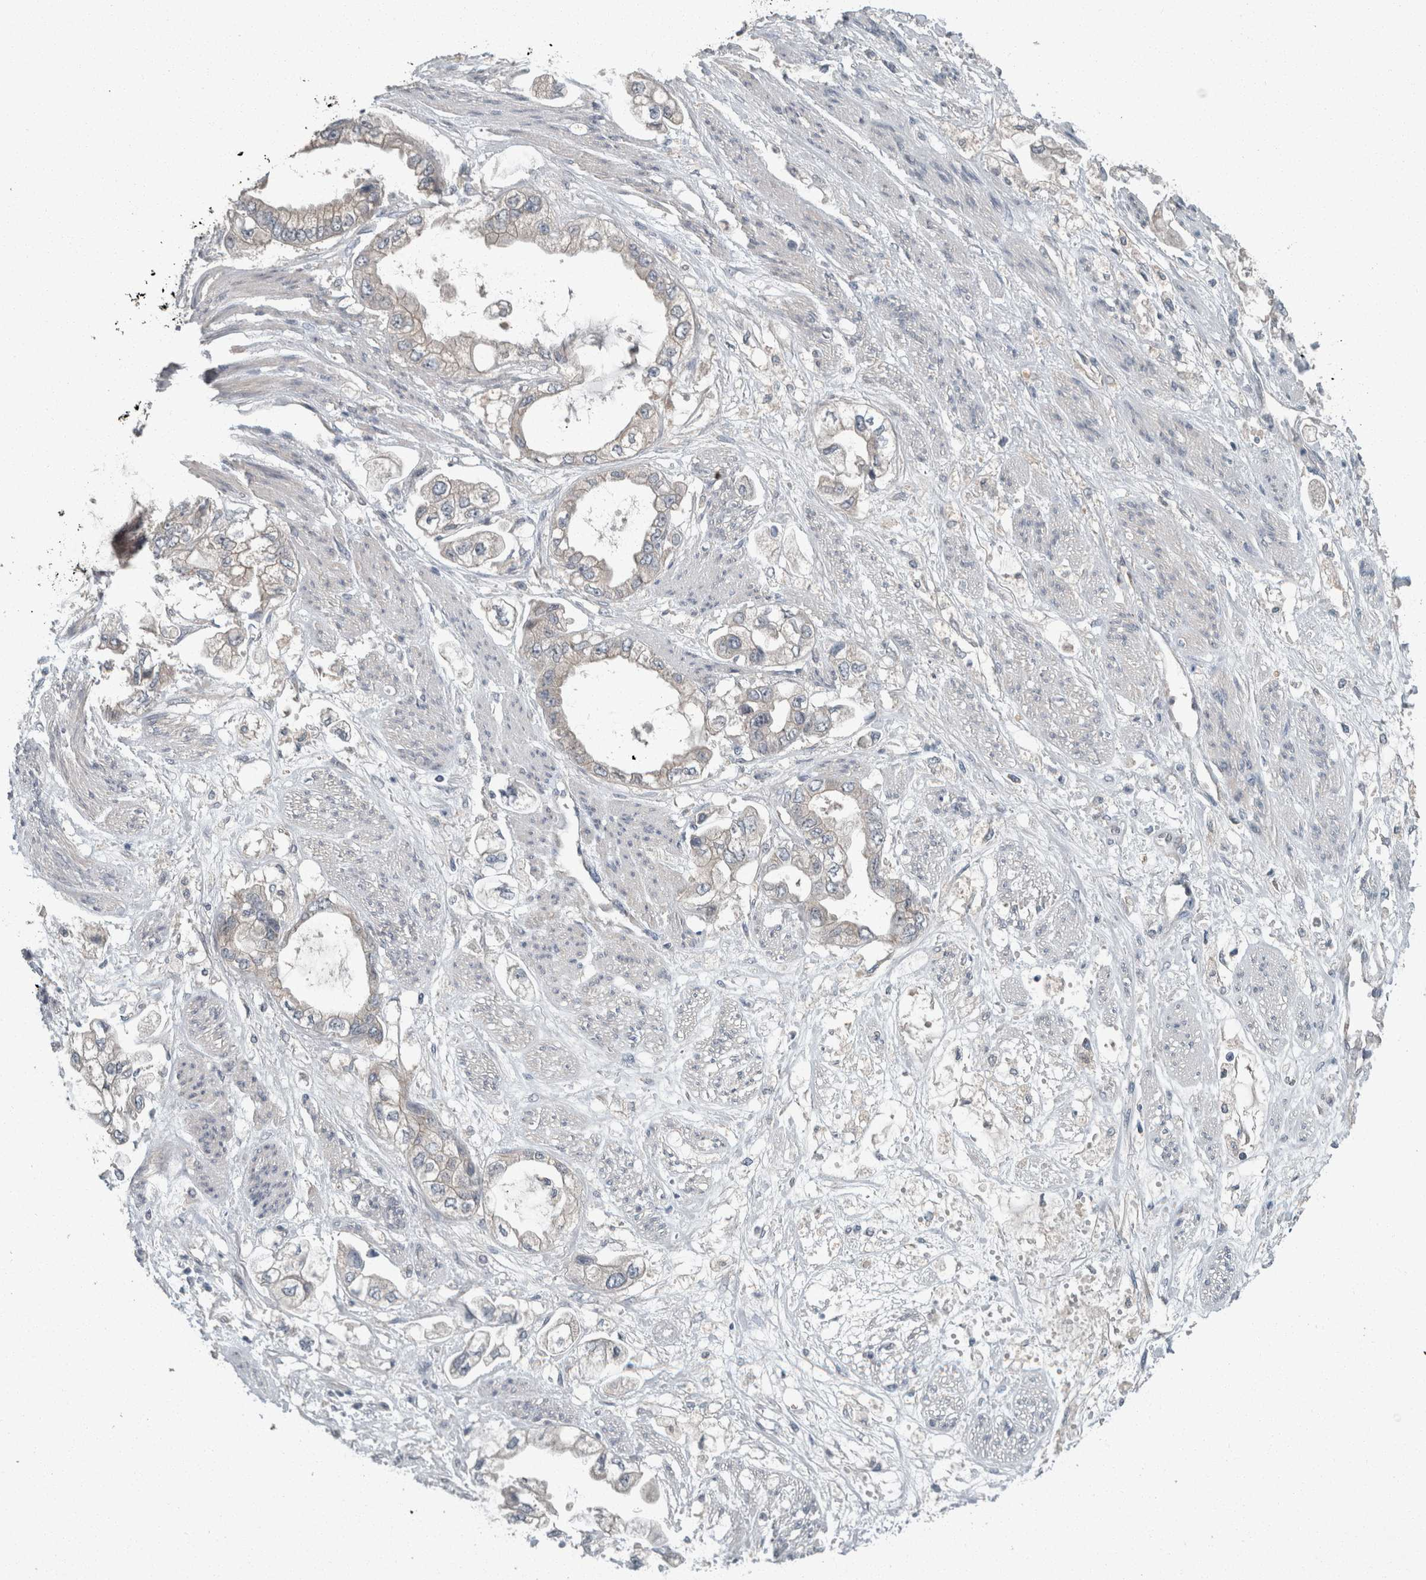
{"staining": {"intensity": "negative", "quantity": "none", "location": "none"}, "tissue": "stomach cancer", "cell_type": "Tumor cells", "image_type": "cancer", "snomed": [{"axis": "morphology", "description": "Adenocarcinoma, NOS"}, {"axis": "topography", "description": "Stomach"}], "caption": "There is no significant expression in tumor cells of stomach cancer (adenocarcinoma).", "gene": "KNTC1", "patient": {"sex": "male", "age": 62}}